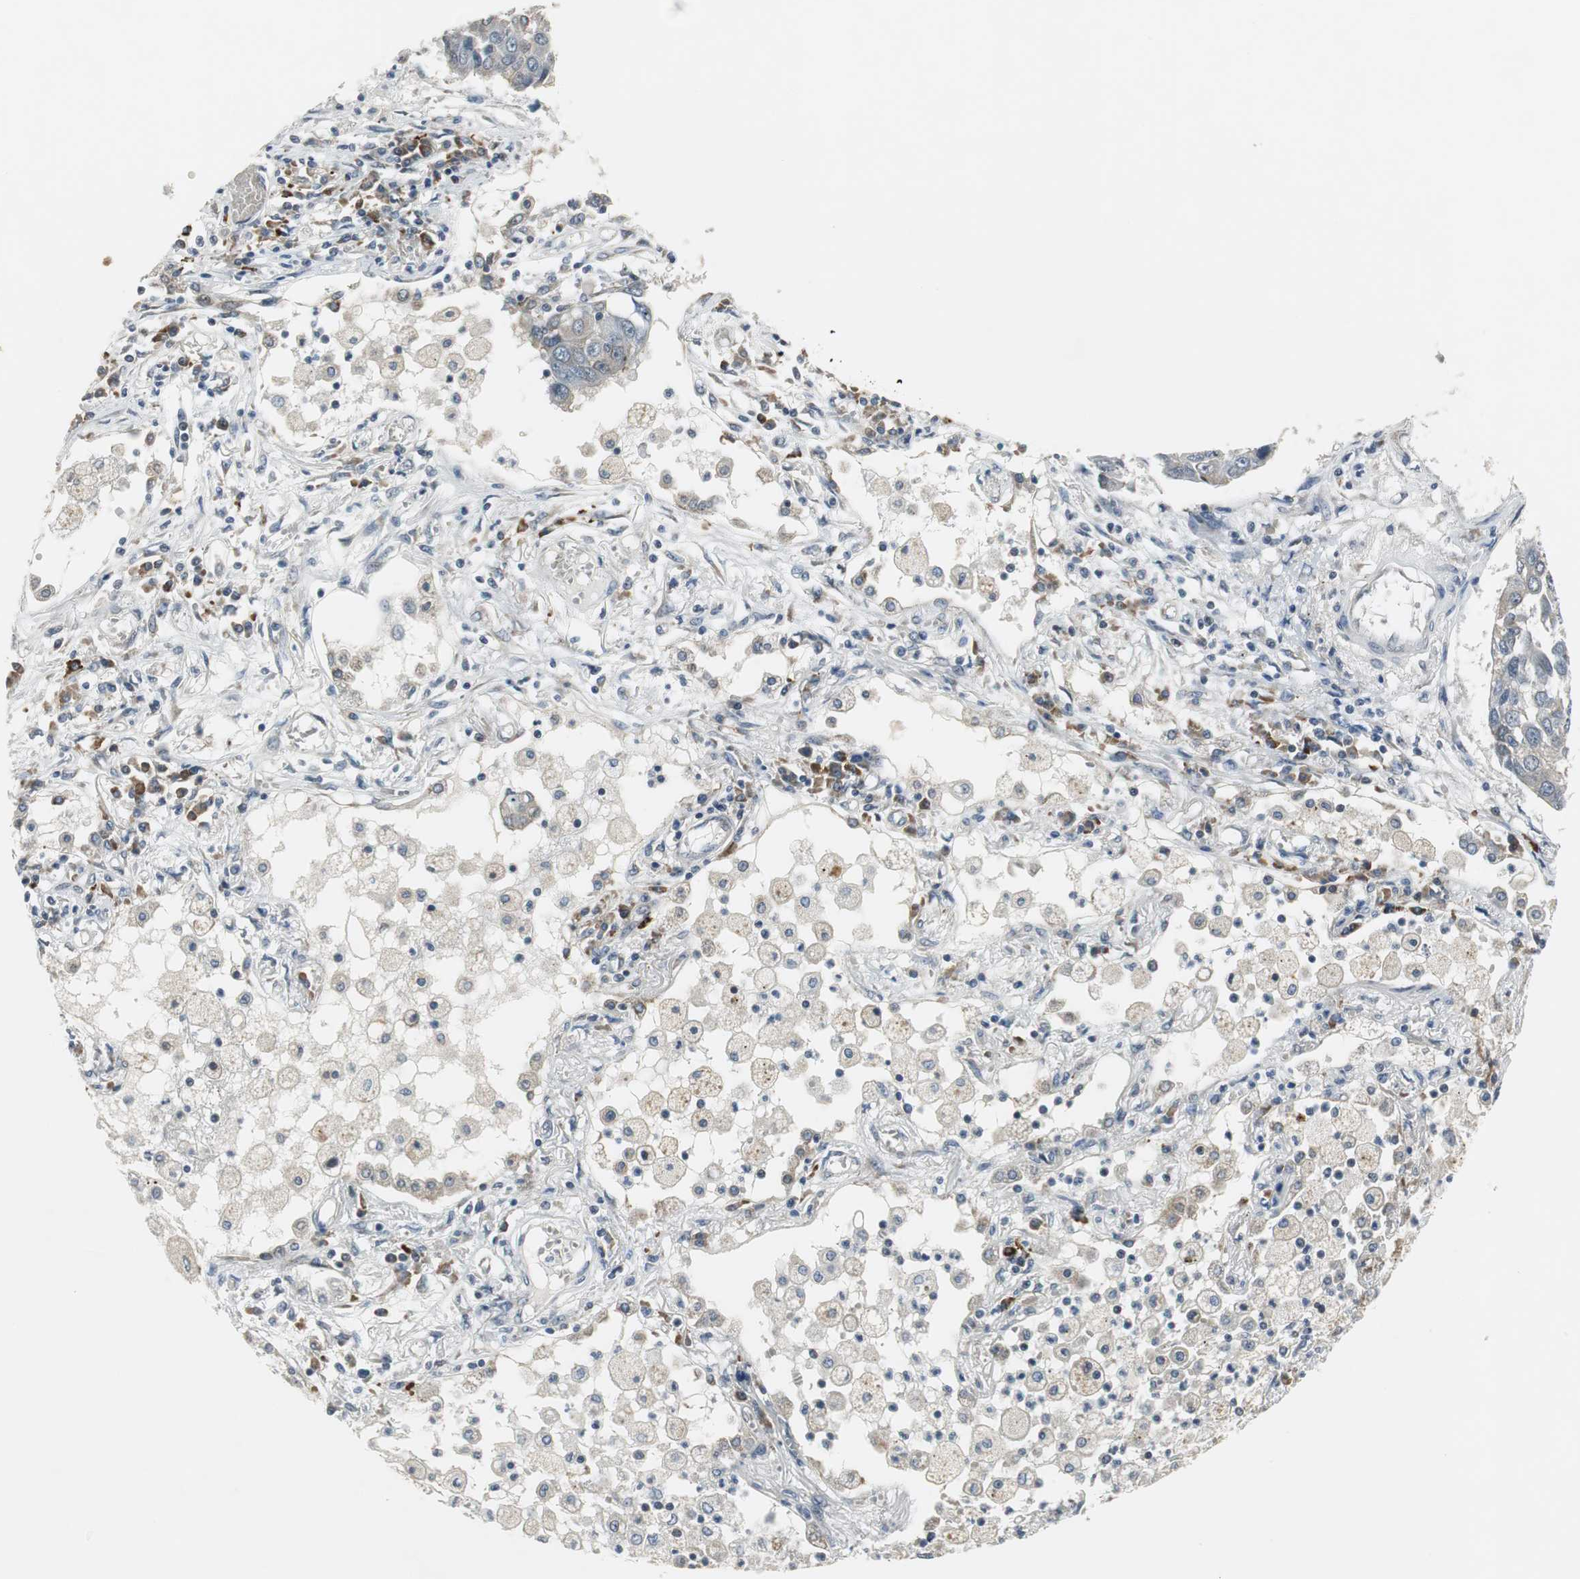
{"staining": {"intensity": "weak", "quantity": "<25%", "location": "cytoplasmic/membranous"}, "tissue": "lung cancer", "cell_type": "Tumor cells", "image_type": "cancer", "snomed": [{"axis": "morphology", "description": "Squamous cell carcinoma, NOS"}, {"axis": "topography", "description": "Lung"}], "caption": "Immunohistochemistry (IHC) micrograph of squamous cell carcinoma (lung) stained for a protein (brown), which exhibits no staining in tumor cells.", "gene": "CCT5", "patient": {"sex": "male", "age": 71}}